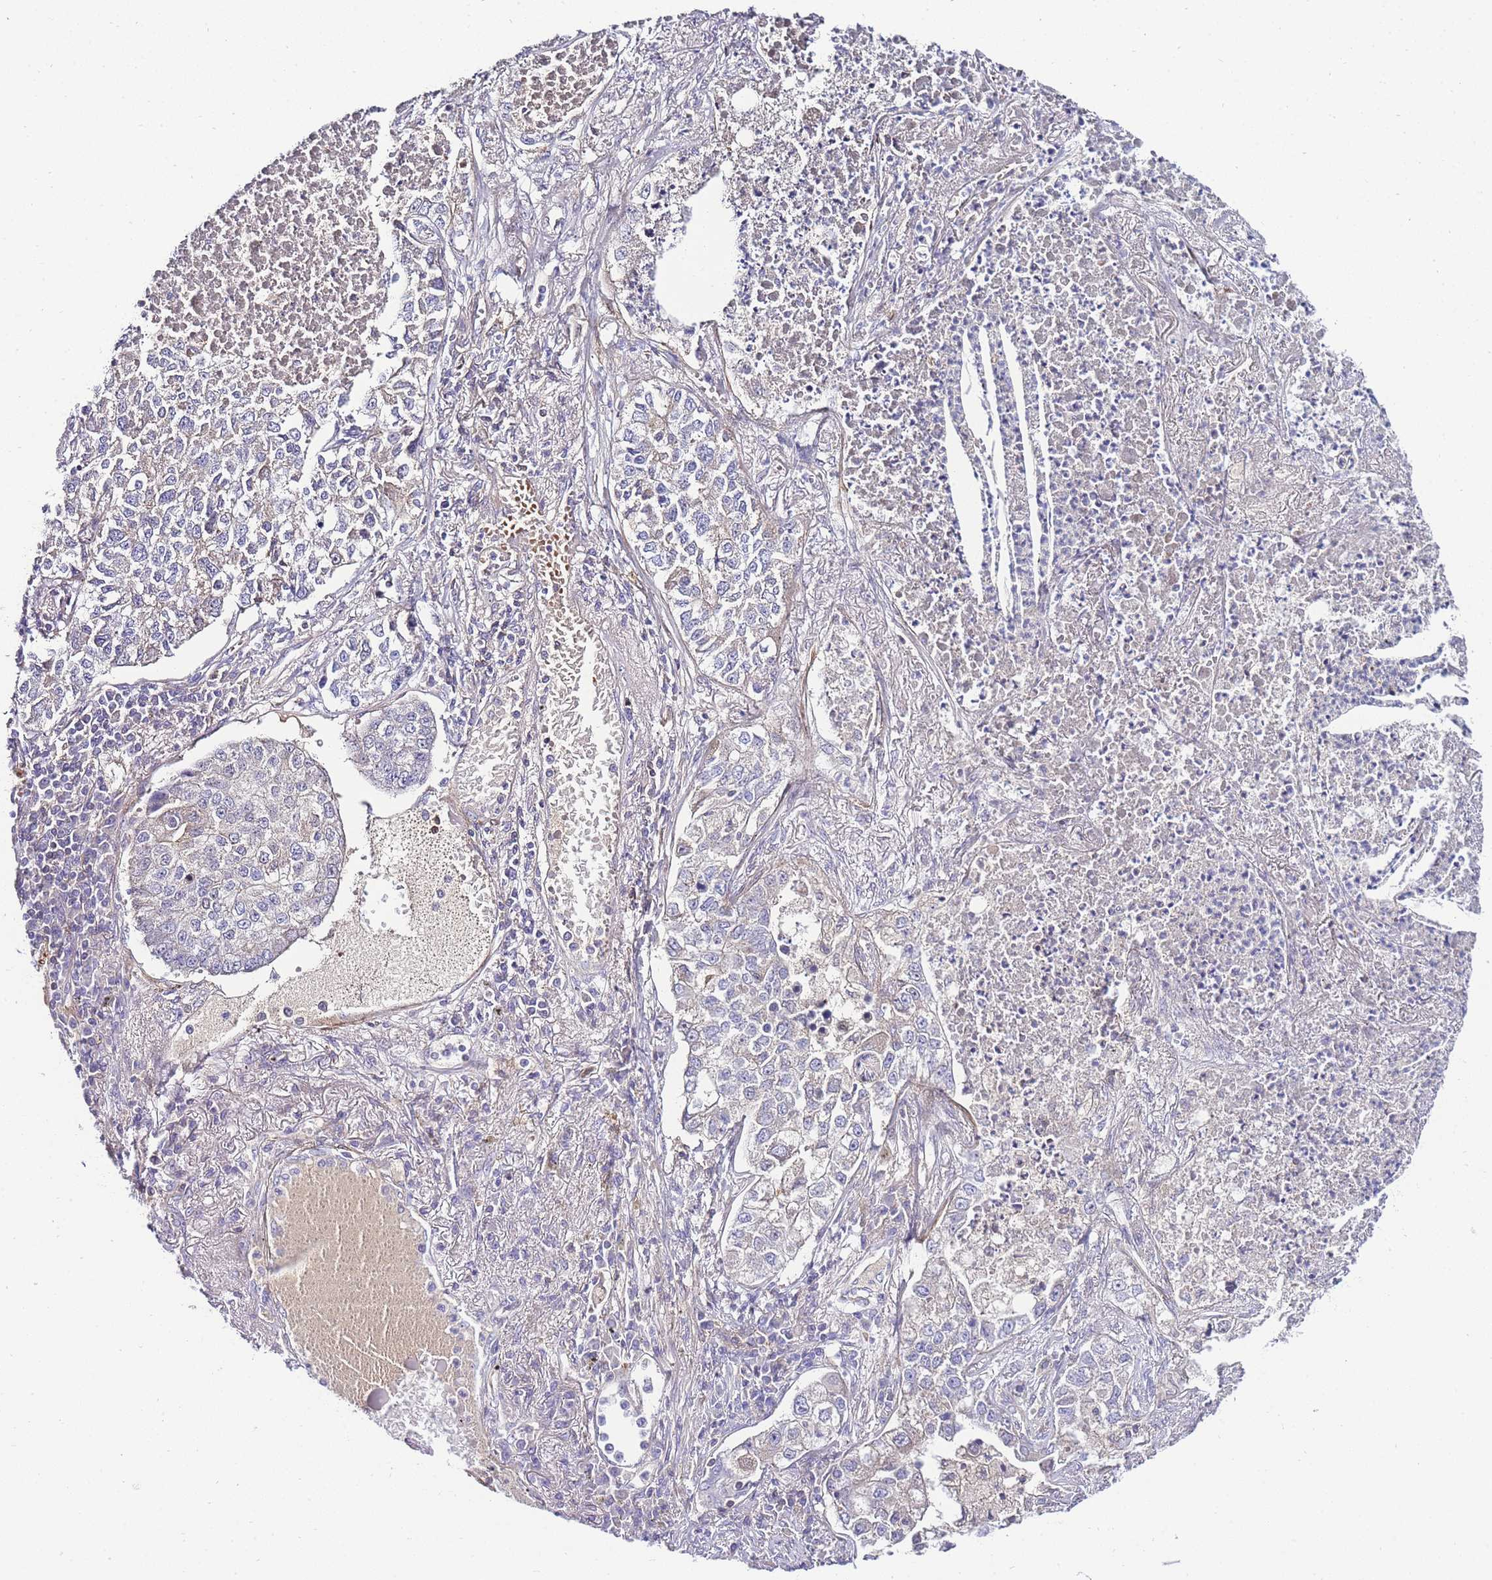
{"staining": {"intensity": "negative", "quantity": "none", "location": "none"}, "tissue": "lung cancer", "cell_type": "Tumor cells", "image_type": "cancer", "snomed": [{"axis": "morphology", "description": "Adenocarcinoma, NOS"}, {"axis": "topography", "description": "Lung"}], "caption": "Tumor cells are negative for brown protein staining in lung cancer (adenocarcinoma).", "gene": "FBN3", "patient": {"sex": "male", "age": 49}}